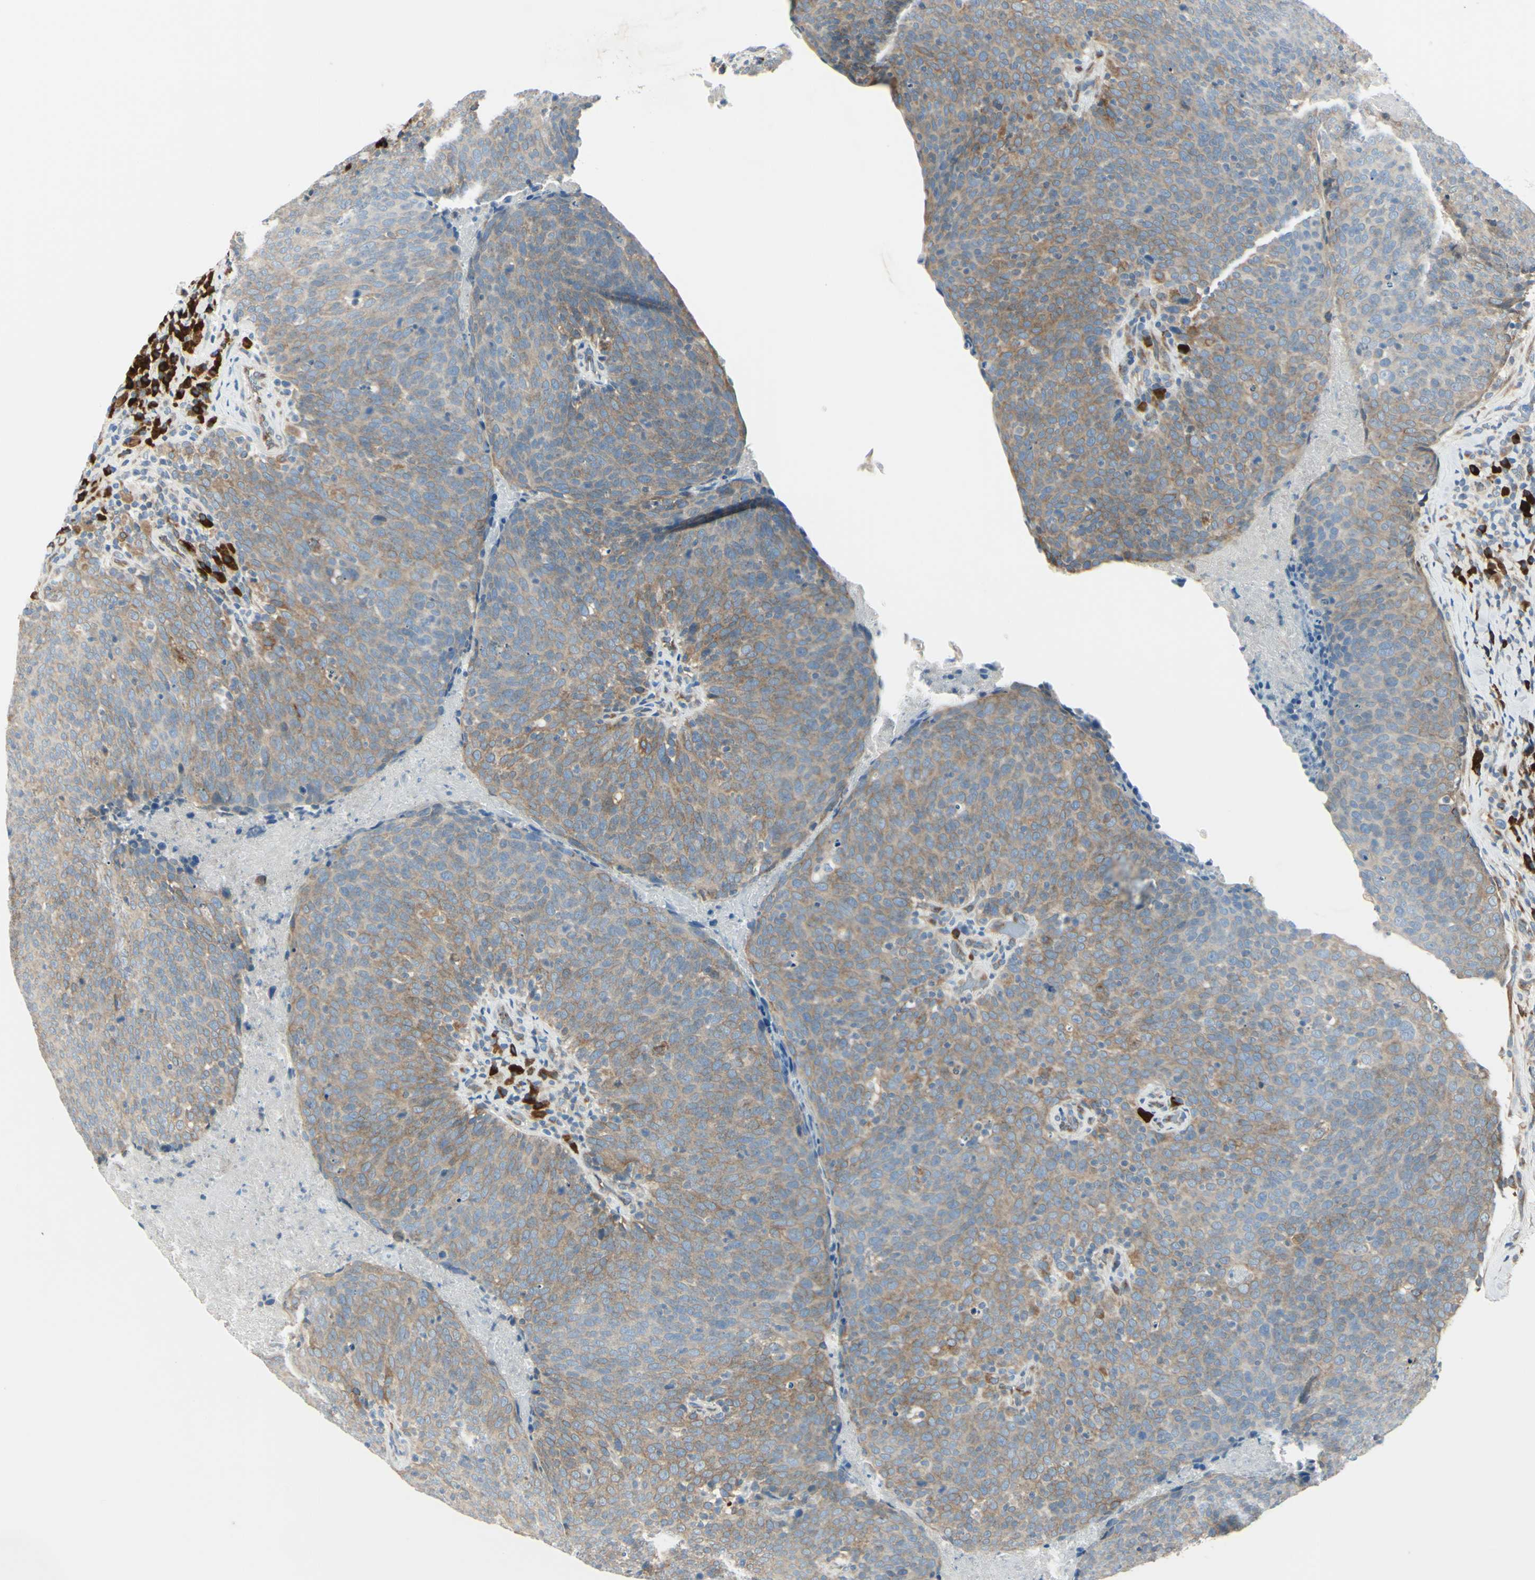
{"staining": {"intensity": "weak", "quantity": ">75%", "location": "cytoplasmic/membranous"}, "tissue": "head and neck cancer", "cell_type": "Tumor cells", "image_type": "cancer", "snomed": [{"axis": "morphology", "description": "Squamous cell carcinoma, NOS"}, {"axis": "morphology", "description": "Squamous cell carcinoma, metastatic, NOS"}, {"axis": "topography", "description": "Lymph node"}, {"axis": "topography", "description": "Head-Neck"}], "caption": "Immunohistochemistry (DAB) staining of head and neck cancer (metastatic squamous cell carcinoma) demonstrates weak cytoplasmic/membranous protein expression in approximately >75% of tumor cells. The protein of interest is shown in brown color, while the nuclei are stained blue.", "gene": "SELENOS", "patient": {"sex": "male", "age": 62}}